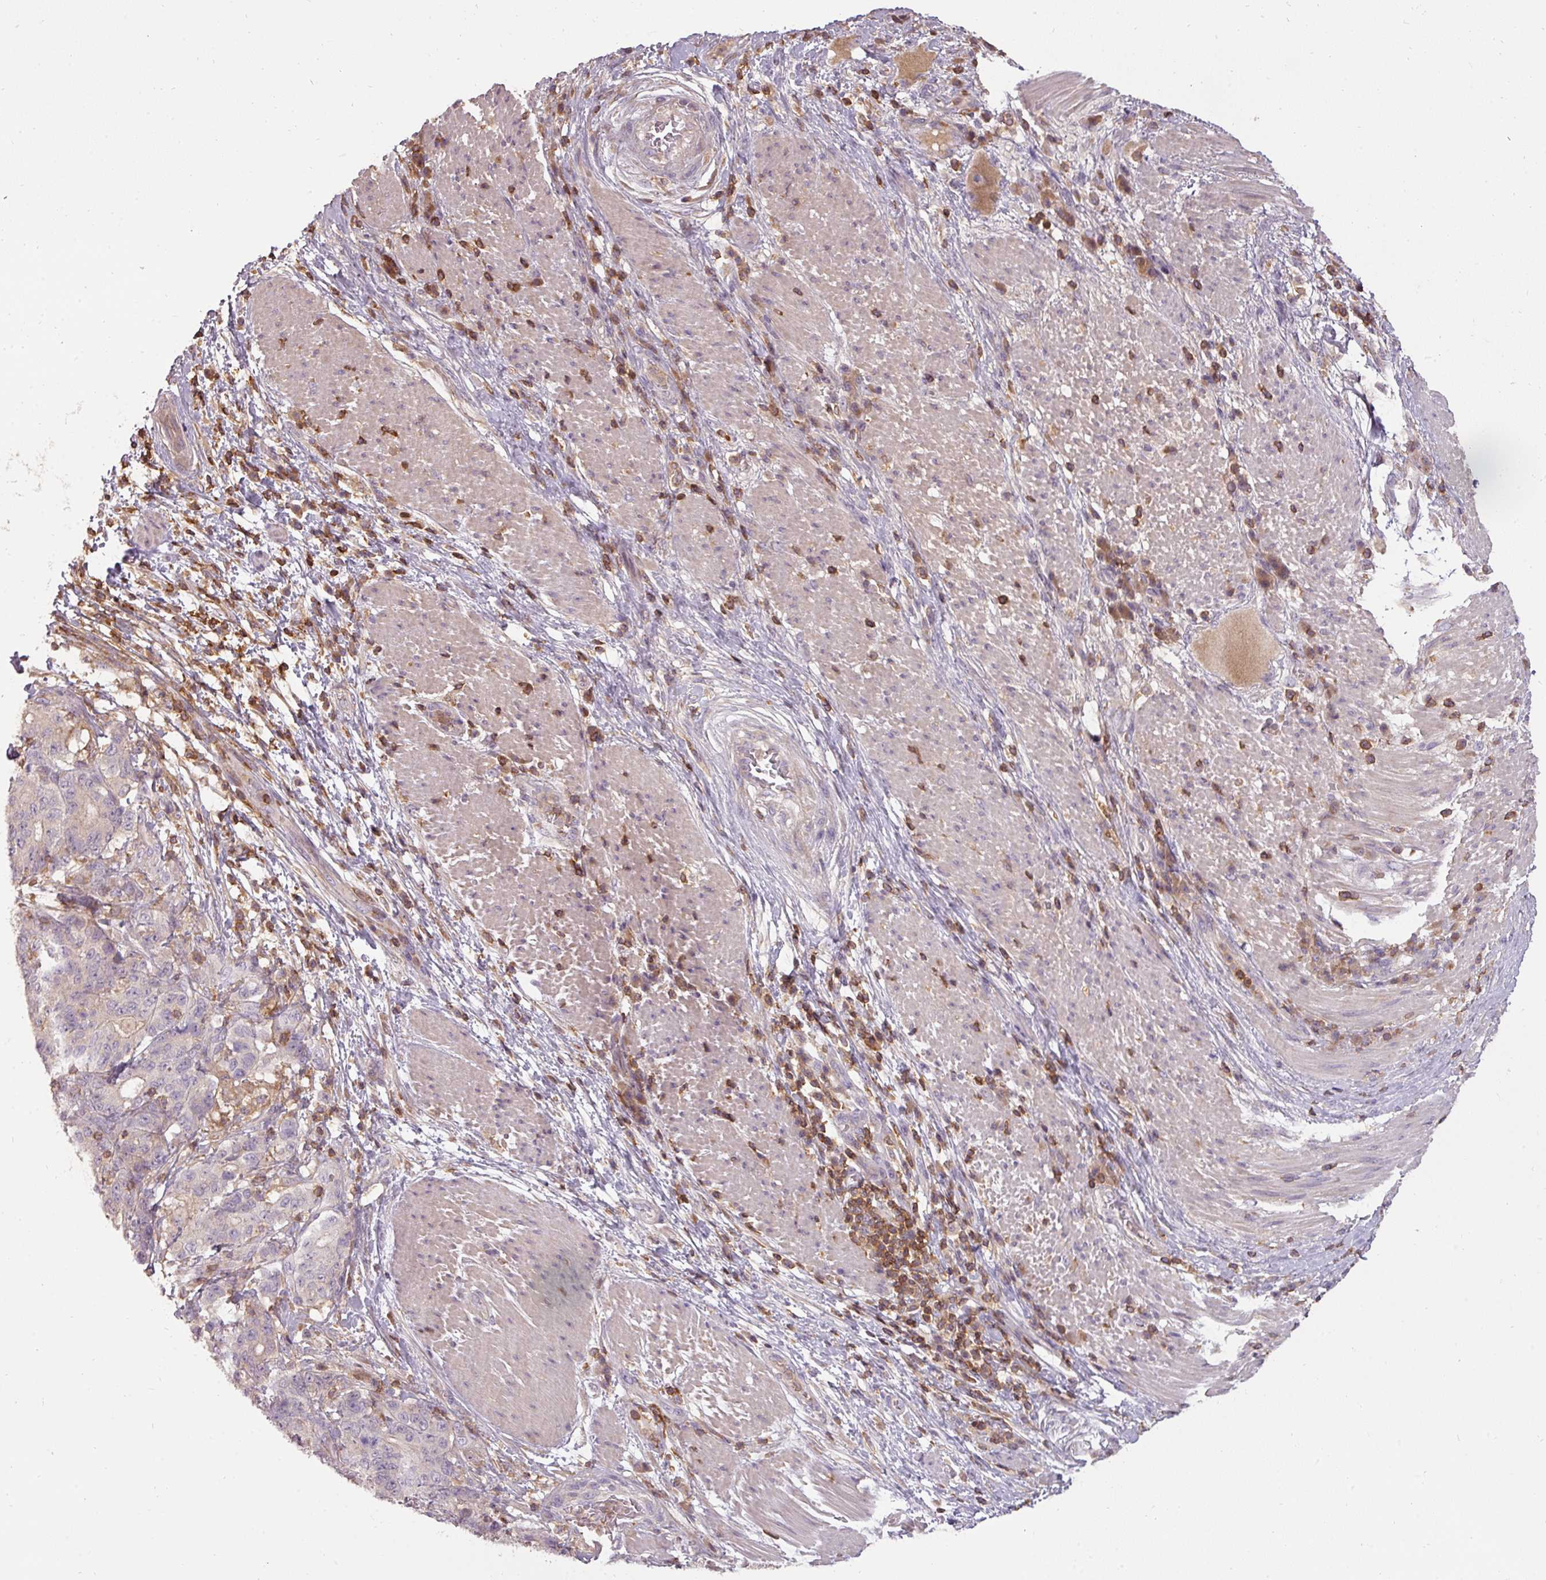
{"staining": {"intensity": "negative", "quantity": "none", "location": "none"}, "tissue": "stomach cancer", "cell_type": "Tumor cells", "image_type": "cancer", "snomed": [{"axis": "morphology", "description": "Normal tissue, NOS"}, {"axis": "morphology", "description": "Adenocarcinoma, NOS"}, {"axis": "topography", "description": "Stomach"}], "caption": "Image shows no significant protein expression in tumor cells of adenocarcinoma (stomach).", "gene": "STK4", "patient": {"sex": "female", "age": 64}}